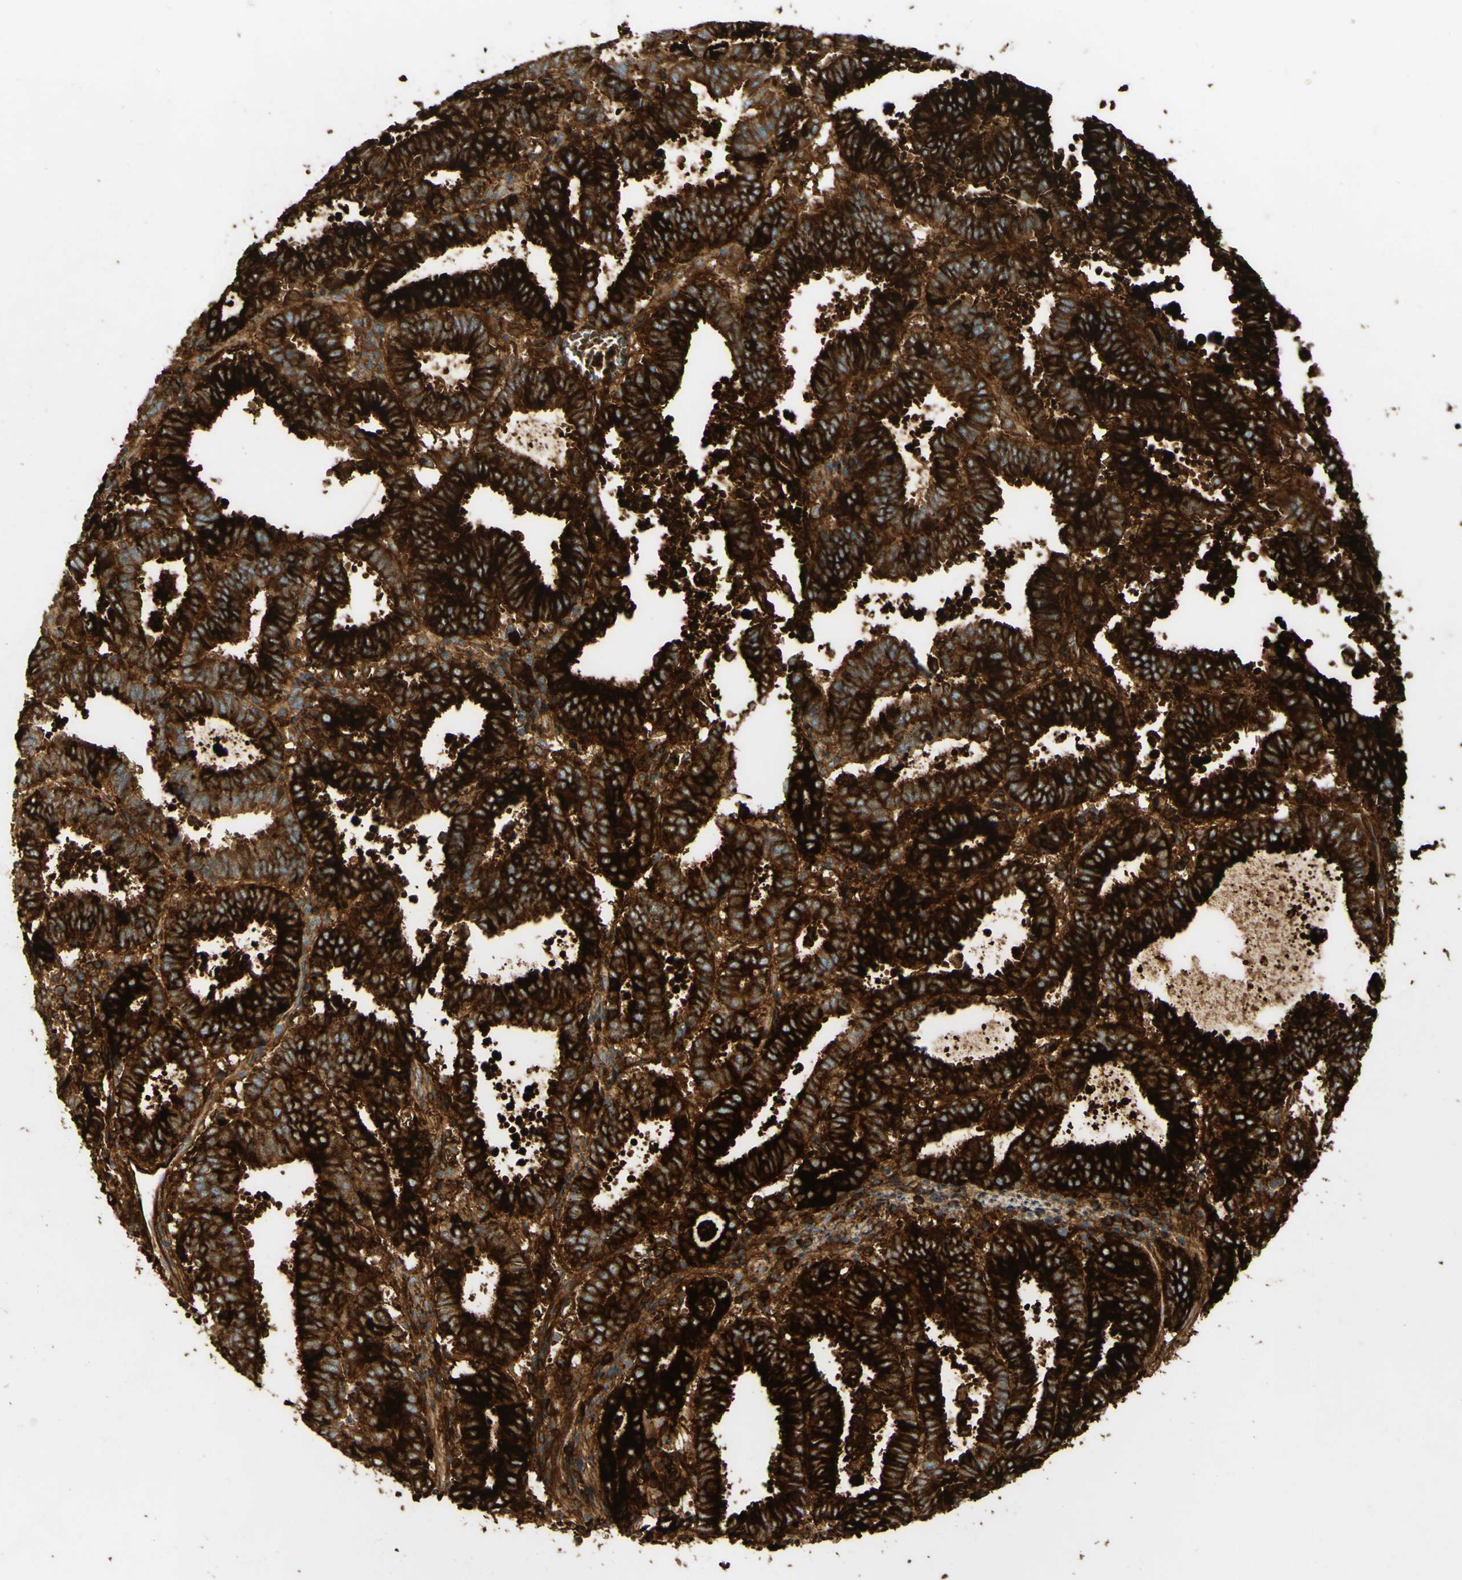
{"staining": {"intensity": "strong", "quantity": ">75%", "location": "cytoplasmic/membranous"}, "tissue": "endometrial cancer", "cell_type": "Tumor cells", "image_type": "cancer", "snomed": [{"axis": "morphology", "description": "Adenocarcinoma, NOS"}, {"axis": "topography", "description": "Uterus"}], "caption": "Protein analysis of endometrial cancer tissue shows strong cytoplasmic/membranous expression in about >75% of tumor cells.", "gene": "PIGR", "patient": {"sex": "female", "age": 83}}